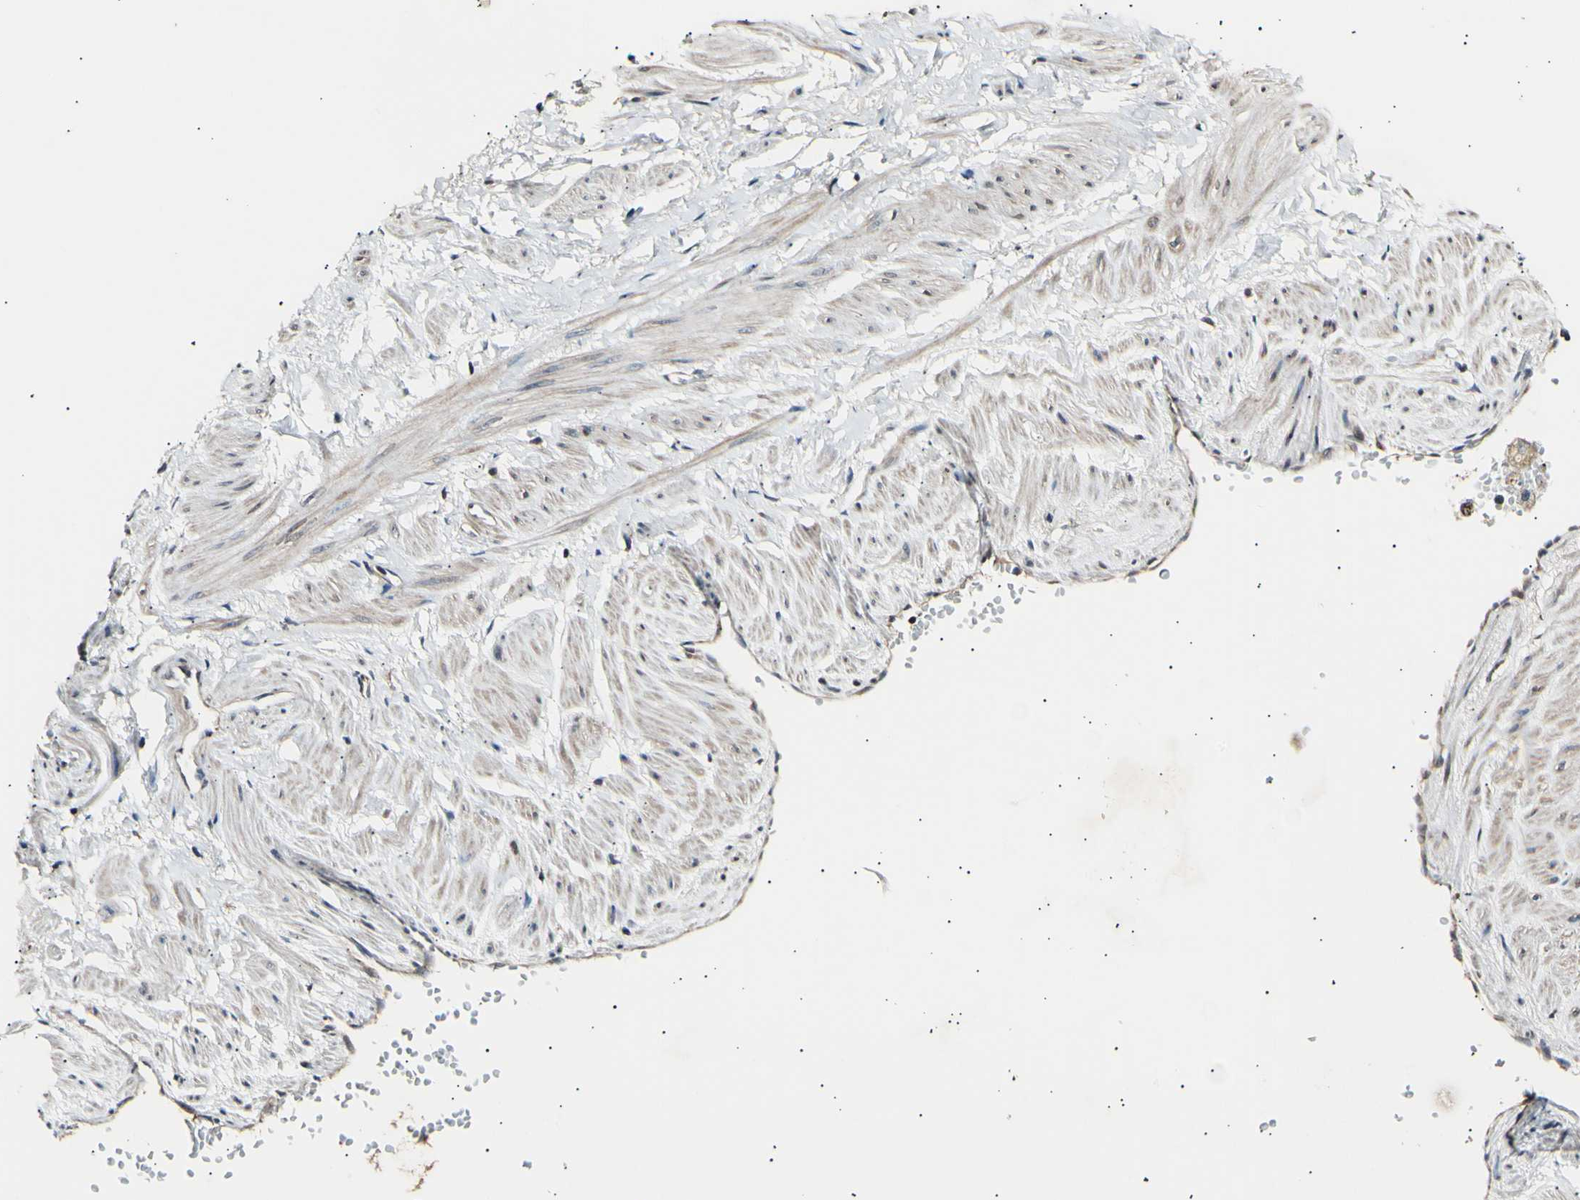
{"staining": {"intensity": "weak", "quantity": "25%-75%", "location": "cytoplasmic/membranous"}, "tissue": "adipose tissue", "cell_type": "Adipocytes", "image_type": "normal", "snomed": [{"axis": "morphology", "description": "Normal tissue, NOS"}, {"axis": "topography", "description": "Soft tissue"}, {"axis": "topography", "description": "Vascular tissue"}], "caption": "Adipocytes display weak cytoplasmic/membranous staining in about 25%-75% of cells in benign adipose tissue.", "gene": "ITGA6", "patient": {"sex": "female", "age": 35}}